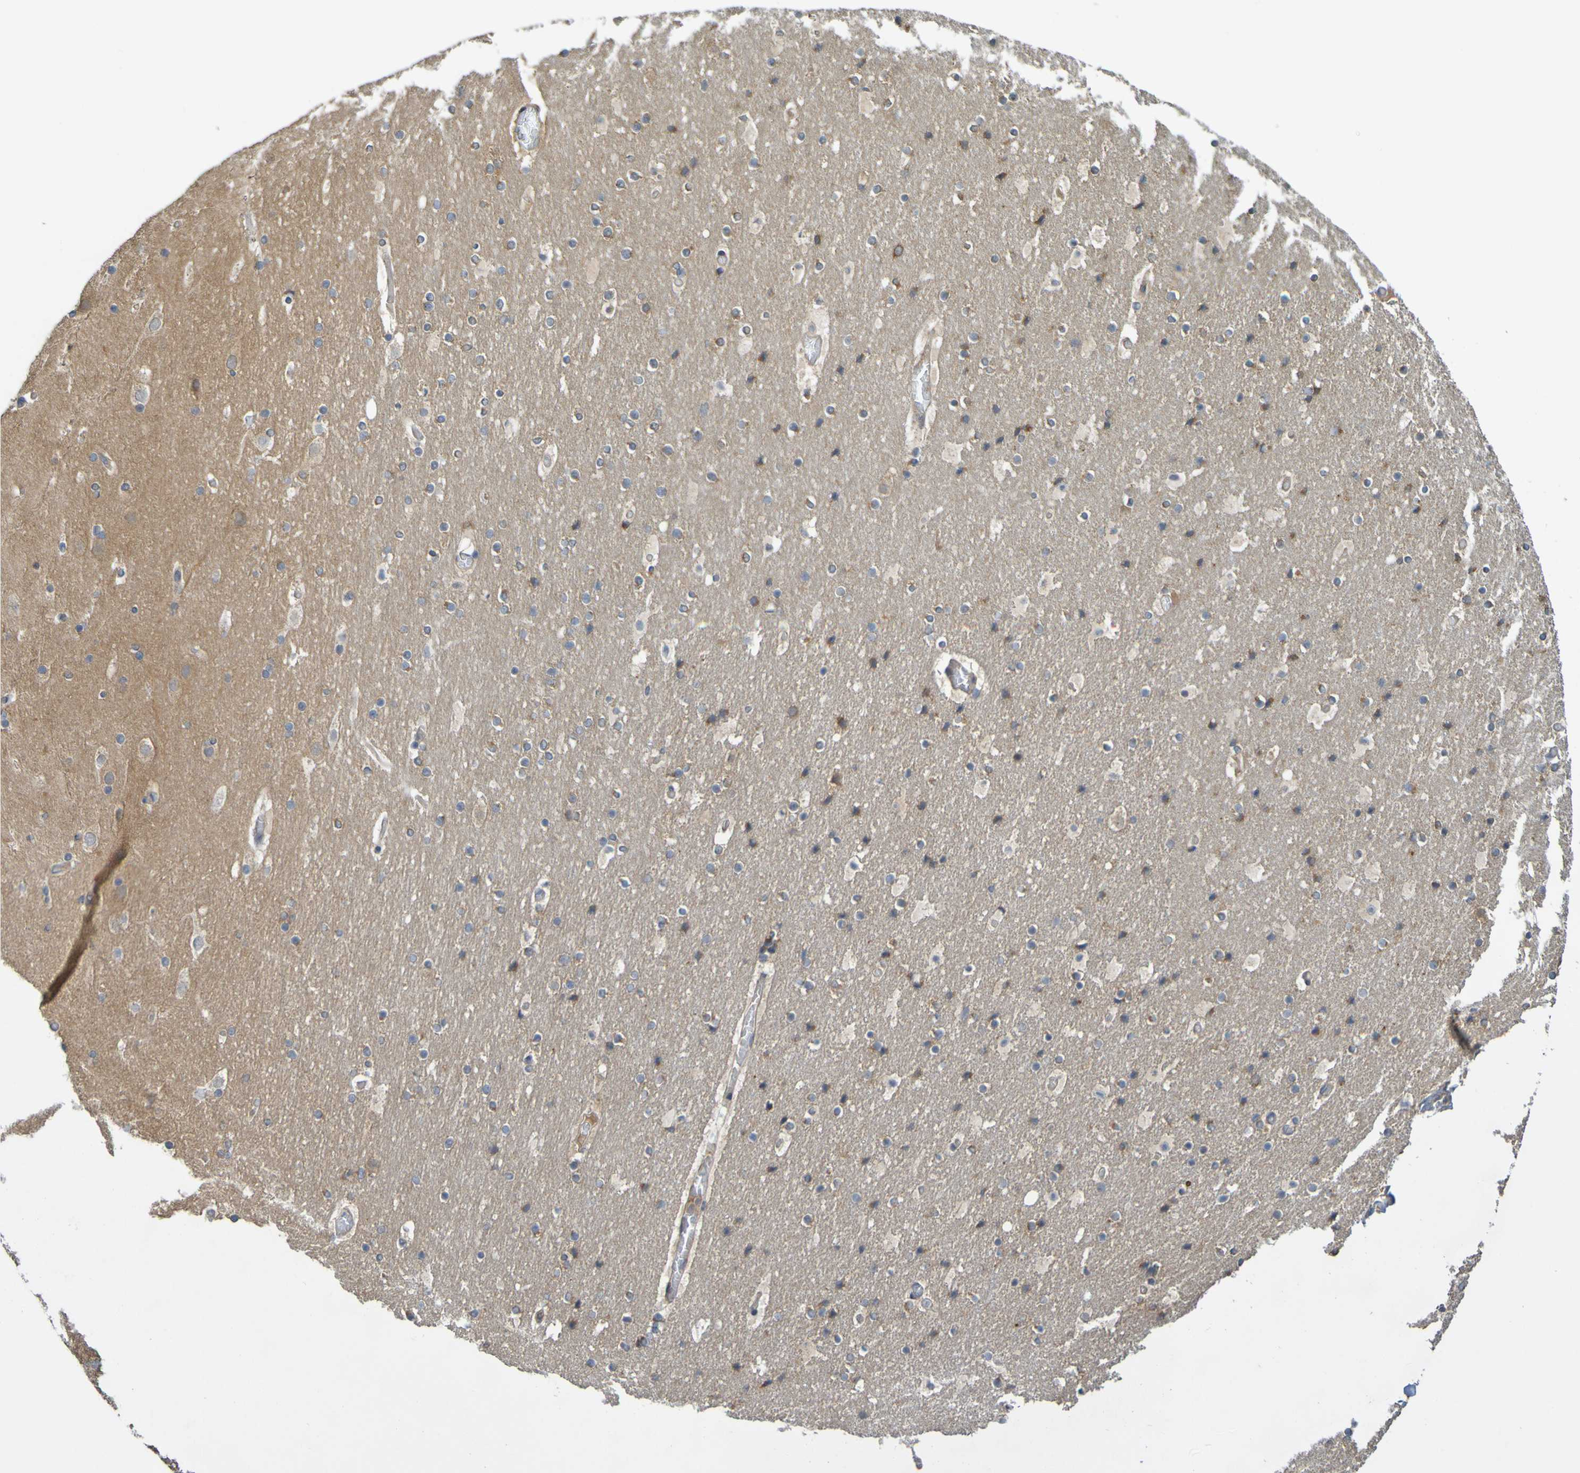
{"staining": {"intensity": "negative", "quantity": "none", "location": "none"}, "tissue": "cerebral cortex", "cell_type": "Endothelial cells", "image_type": "normal", "snomed": [{"axis": "morphology", "description": "Normal tissue, NOS"}, {"axis": "topography", "description": "Cerebral cortex"}], "caption": "There is no significant staining in endothelial cells of cerebral cortex. Brightfield microscopy of immunohistochemistry (IHC) stained with DAB (3,3'-diaminobenzidine) (brown) and hematoxylin (blue), captured at high magnification.", "gene": "NAV2", "patient": {"sex": "male", "age": 57}}